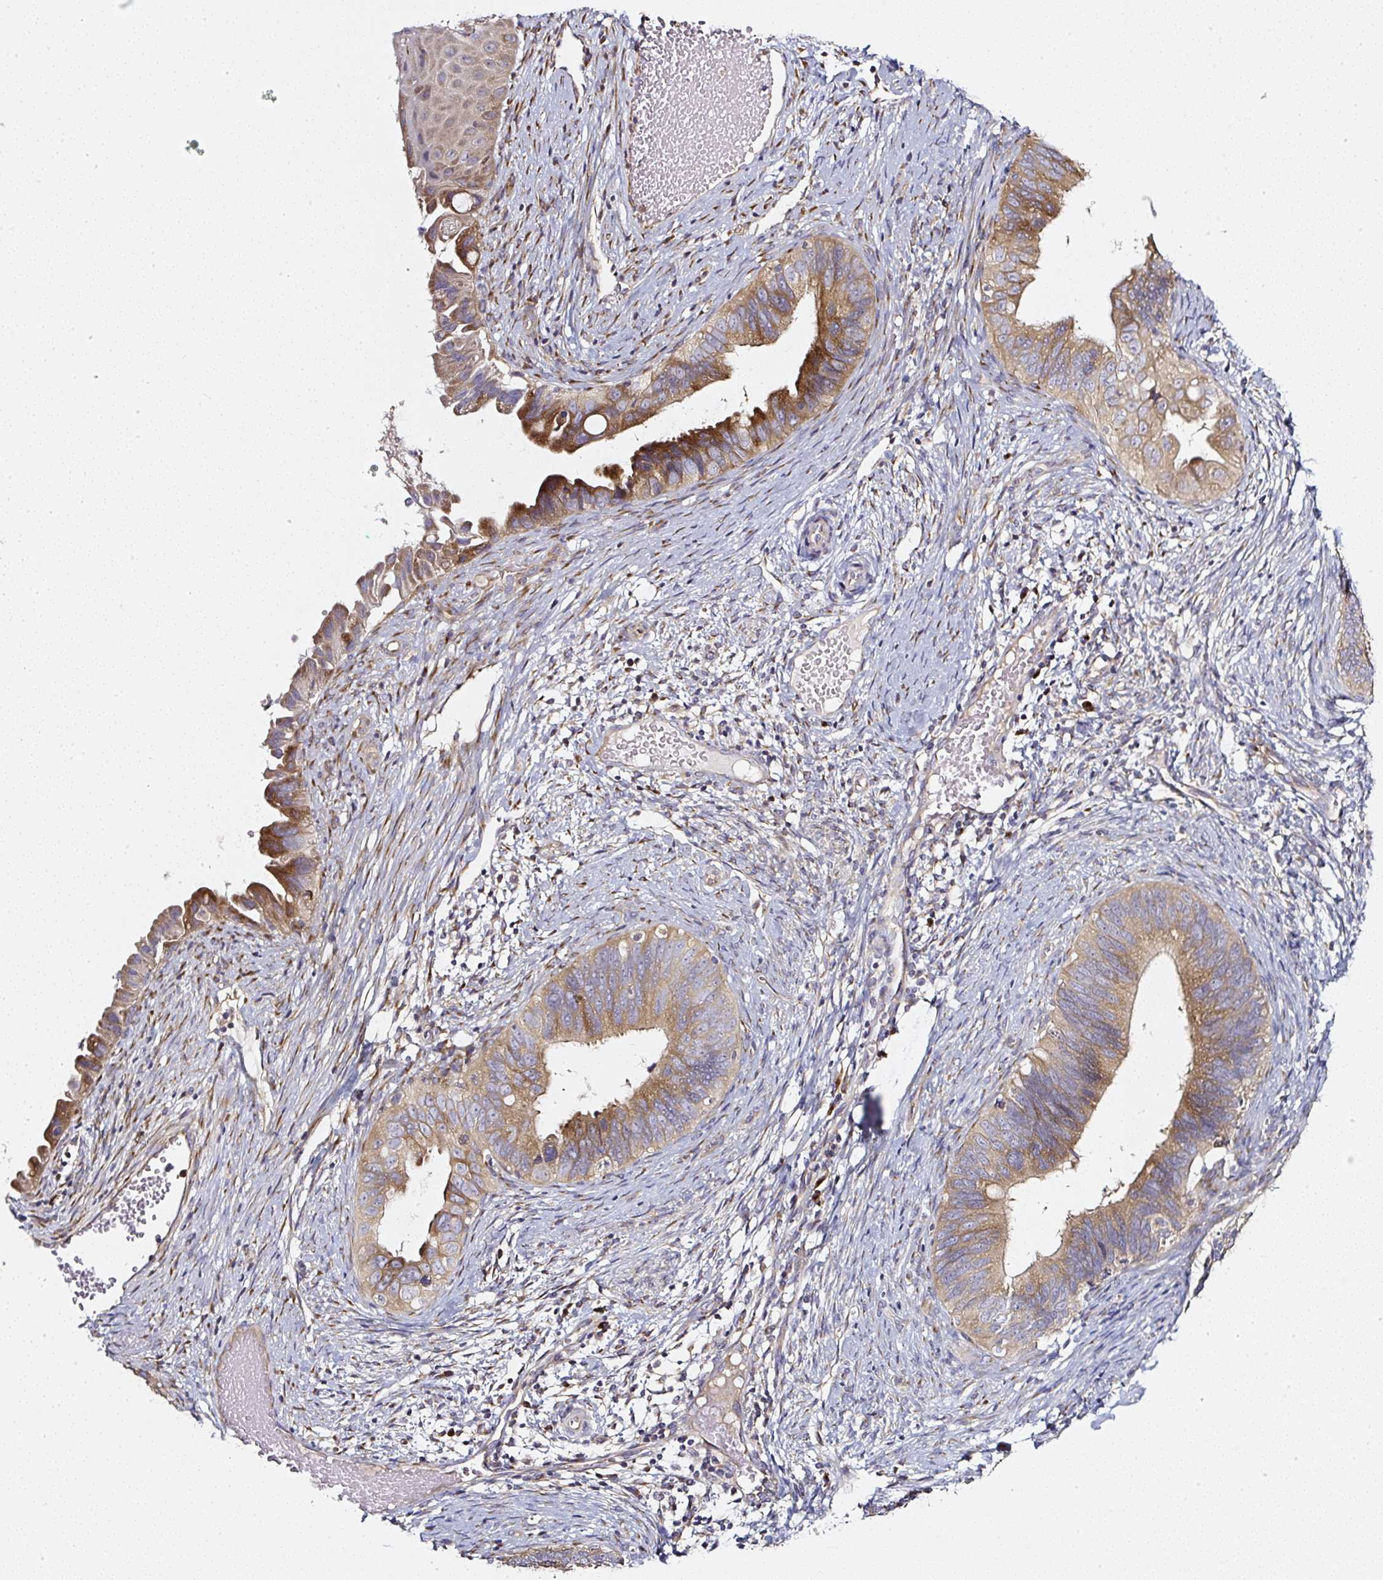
{"staining": {"intensity": "strong", "quantity": "25%-75%", "location": "cytoplasmic/membranous"}, "tissue": "cervical cancer", "cell_type": "Tumor cells", "image_type": "cancer", "snomed": [{"axis": "morphology", "description": "Adenocarcinoma, NOS"}, {"axis": "topography", "description": "Cervix"}], "caption": "Immunohistochemical staining of human cervical cancer displays high levels of strong cytoplasmic/membranous protein expression in approximately 25%-75% of tumor cells.", "gene": "MLX", "patient": {"sex": "female", "age": 42}}